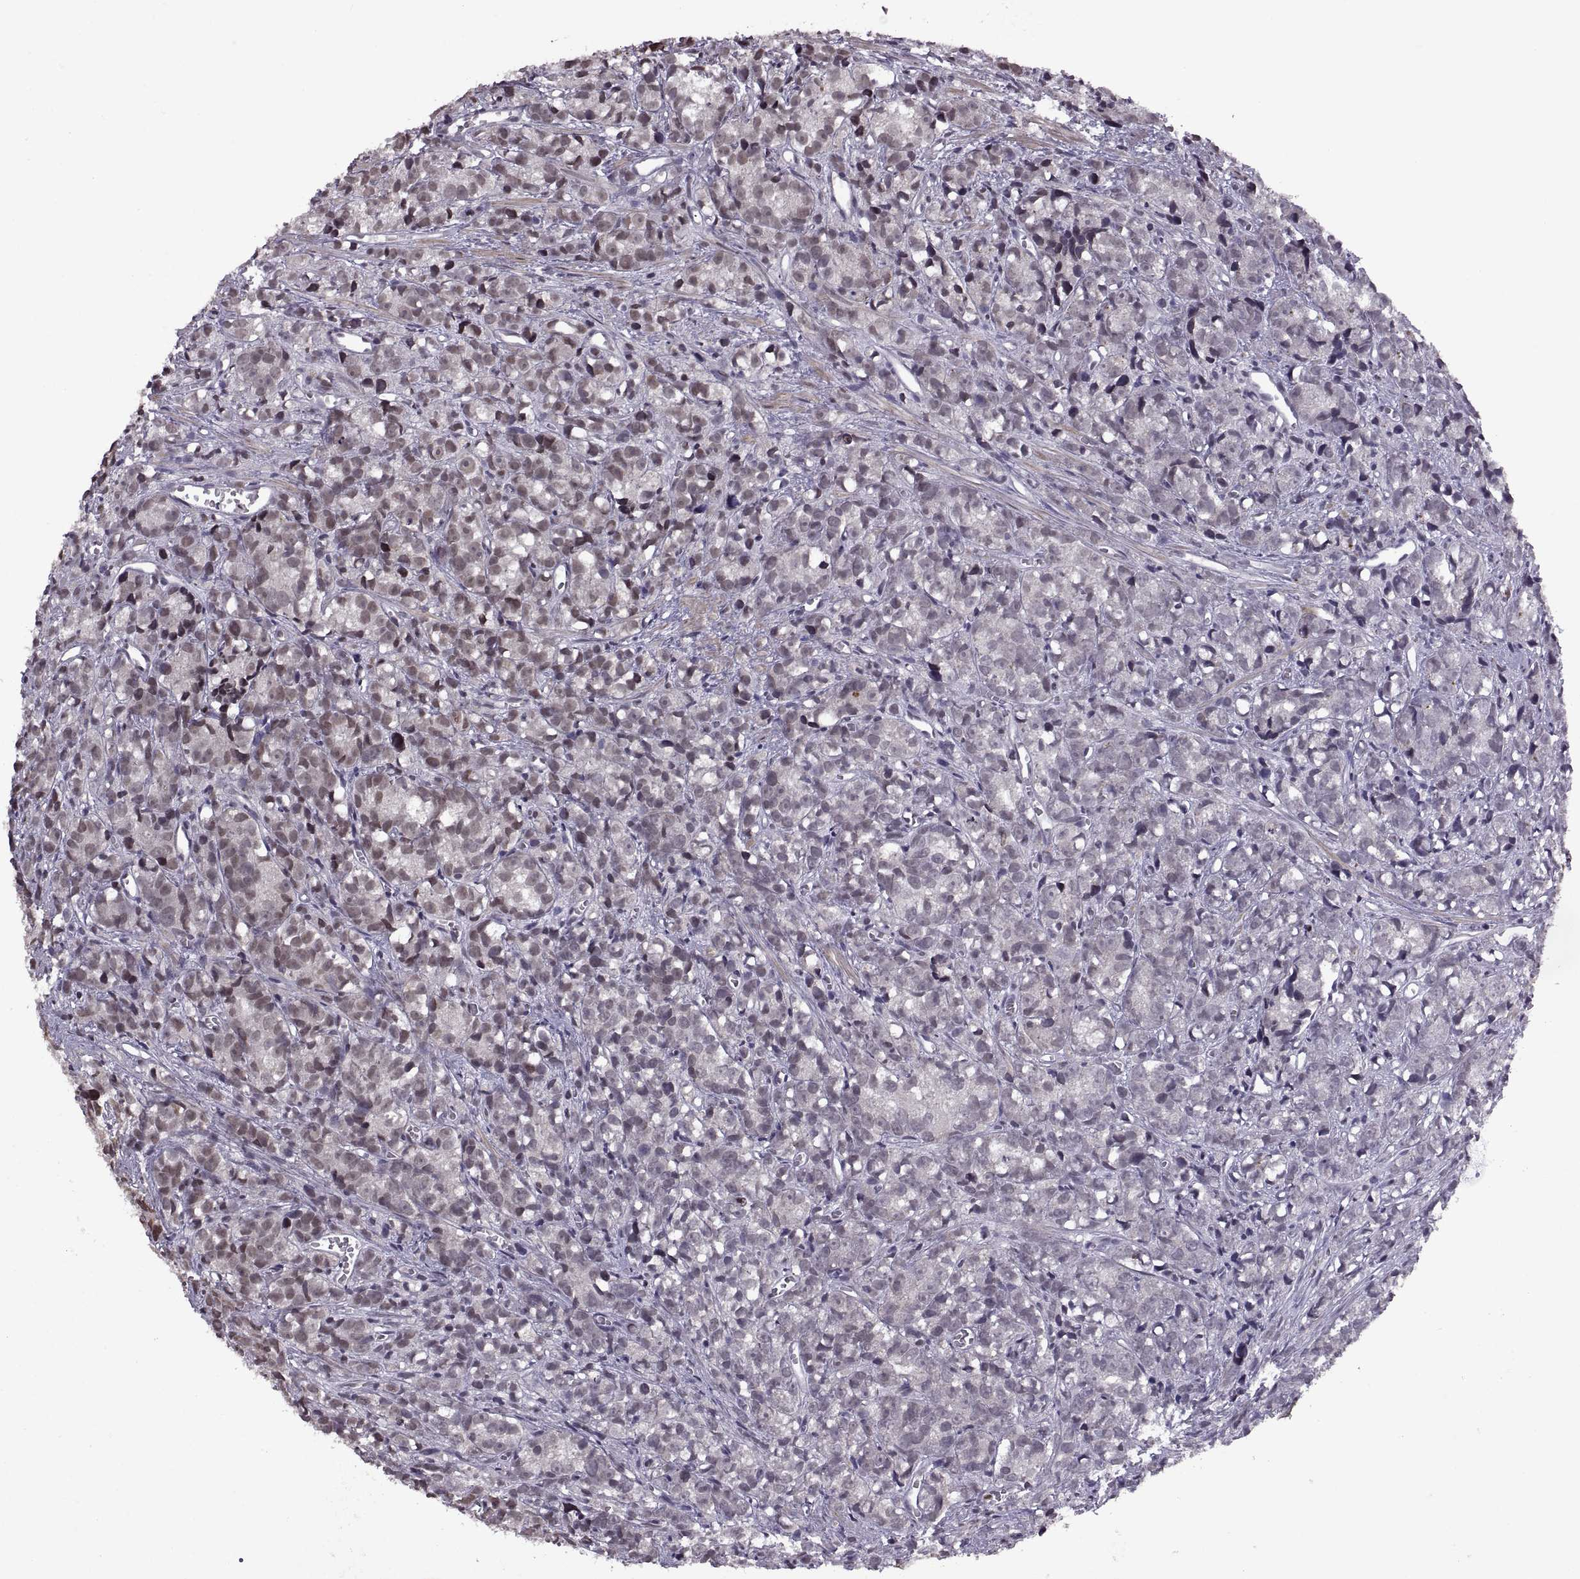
{"staining": {"intensity": "moderate", "quantity": "25%-75%", "location": "nuclear"}, "tissue": "prostate cancer", "cell_type": "Tumor cells", "image_type": "cancer", "snomed": [{"axis": "morphology", "description": "Adenocarcinoma, High grade"}, {"axis": "topography", "description": "Prostate"}], "caption": "Immunohistochemistry of prostate cancer reveals medium levels of moderate nuclear expression in about 25%-75% of tumor cells. (IHC, brightfield microscopy, high magnification).", "gene": "MT1E", "patient": {"sex": "male", "age": 77}}